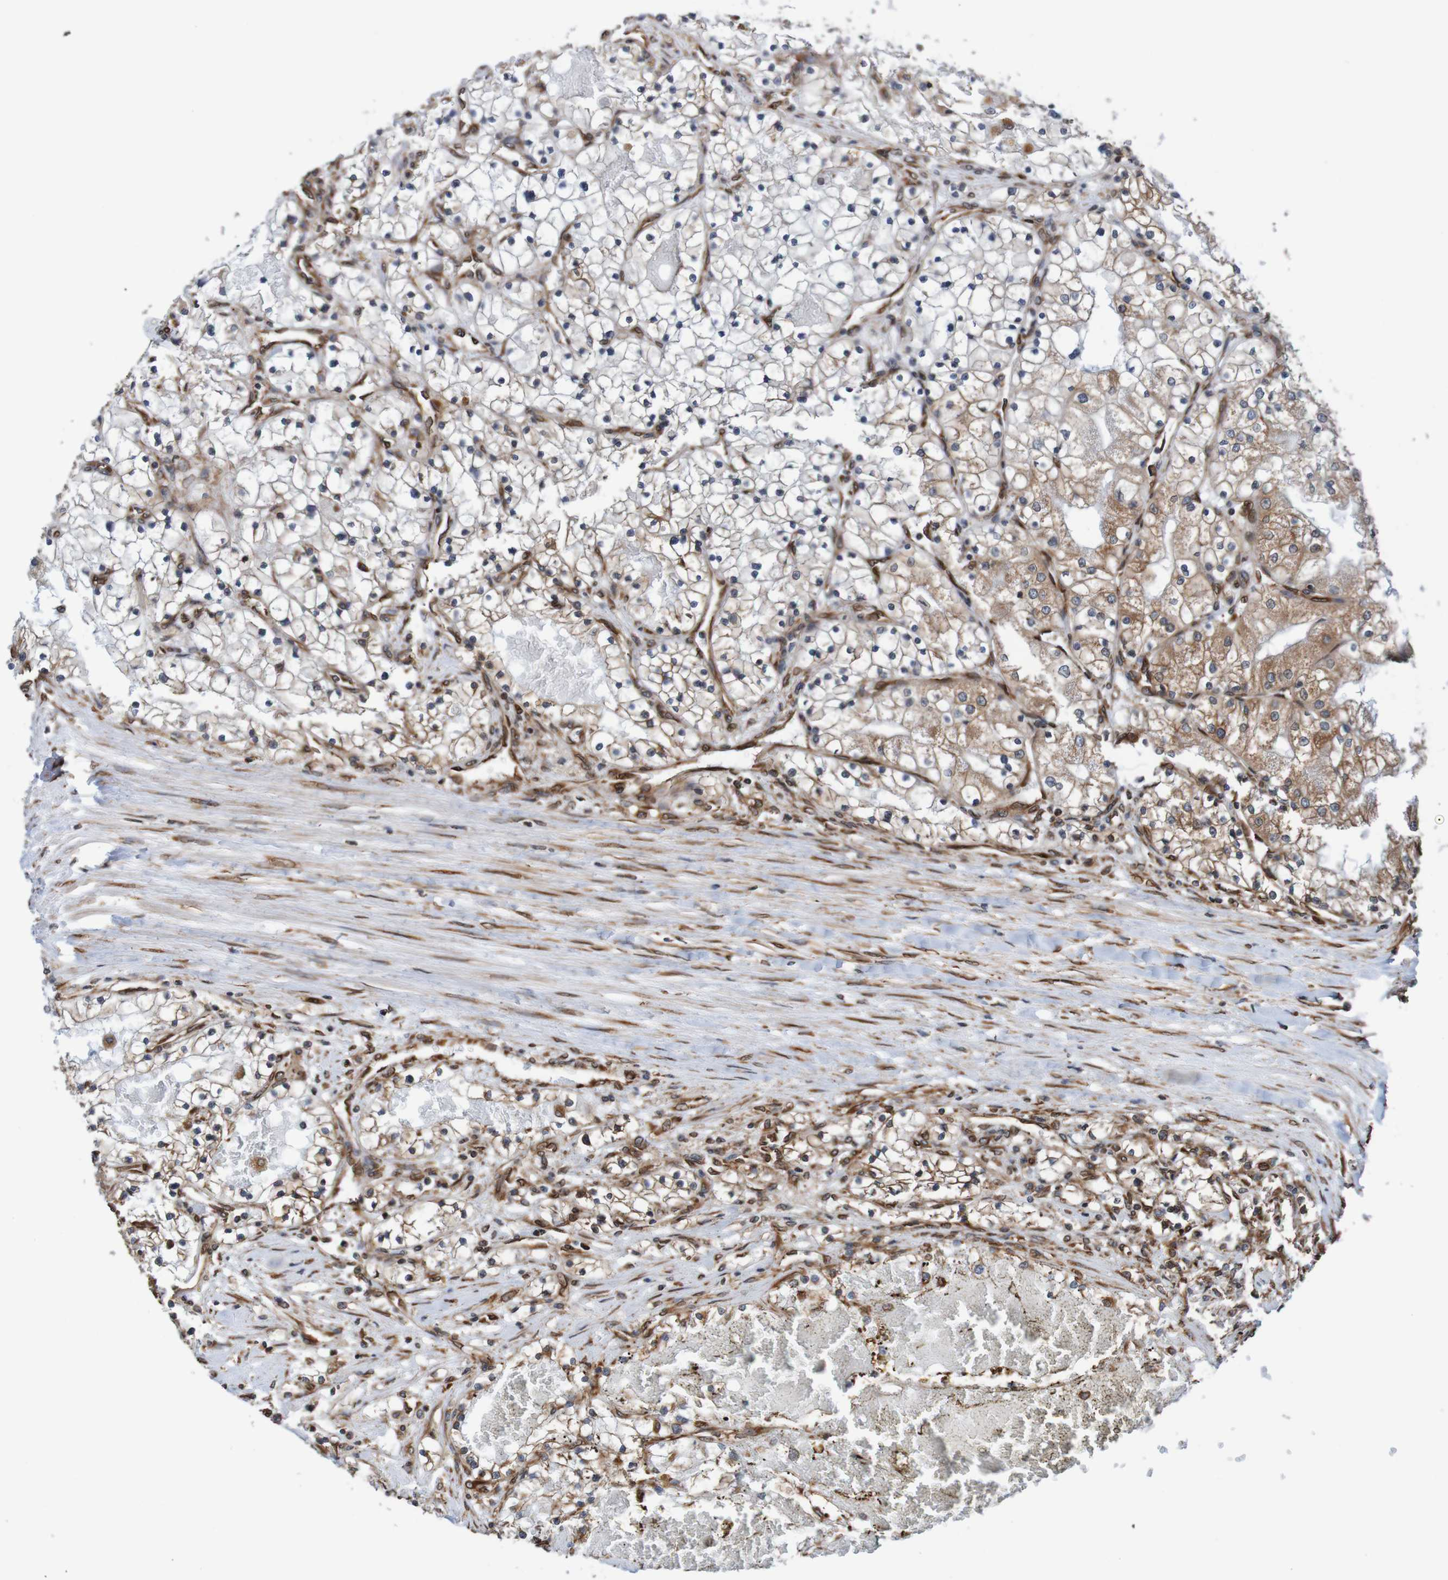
{"staining": {"intensity": "moderate", "quantity": "<25%", "location": "cytoplasmic/membranous"}, "tissue": "renal cancer", "cell_type": "Tumor cells", "image_type": "cancer", "snomed": [{"axis": "morphology", "description": "Adenocarcinoma, NOS"}, {"axis": "topography", "description": "Kidney"}], "caption": "Immunohistochemistry (IHC) histopathology image of neoplastic tissue: human renal adenocarcinoma stained using immunohistochemistry (IHC) displays low levels of moderate protein expression localized specifically in the cytoplasmic/membranous of tumor cells, appearing as a cytoplasmic/membranous brown color.", "gene": "TMEM109", "patient": {"sex": "male", "age": 68}}